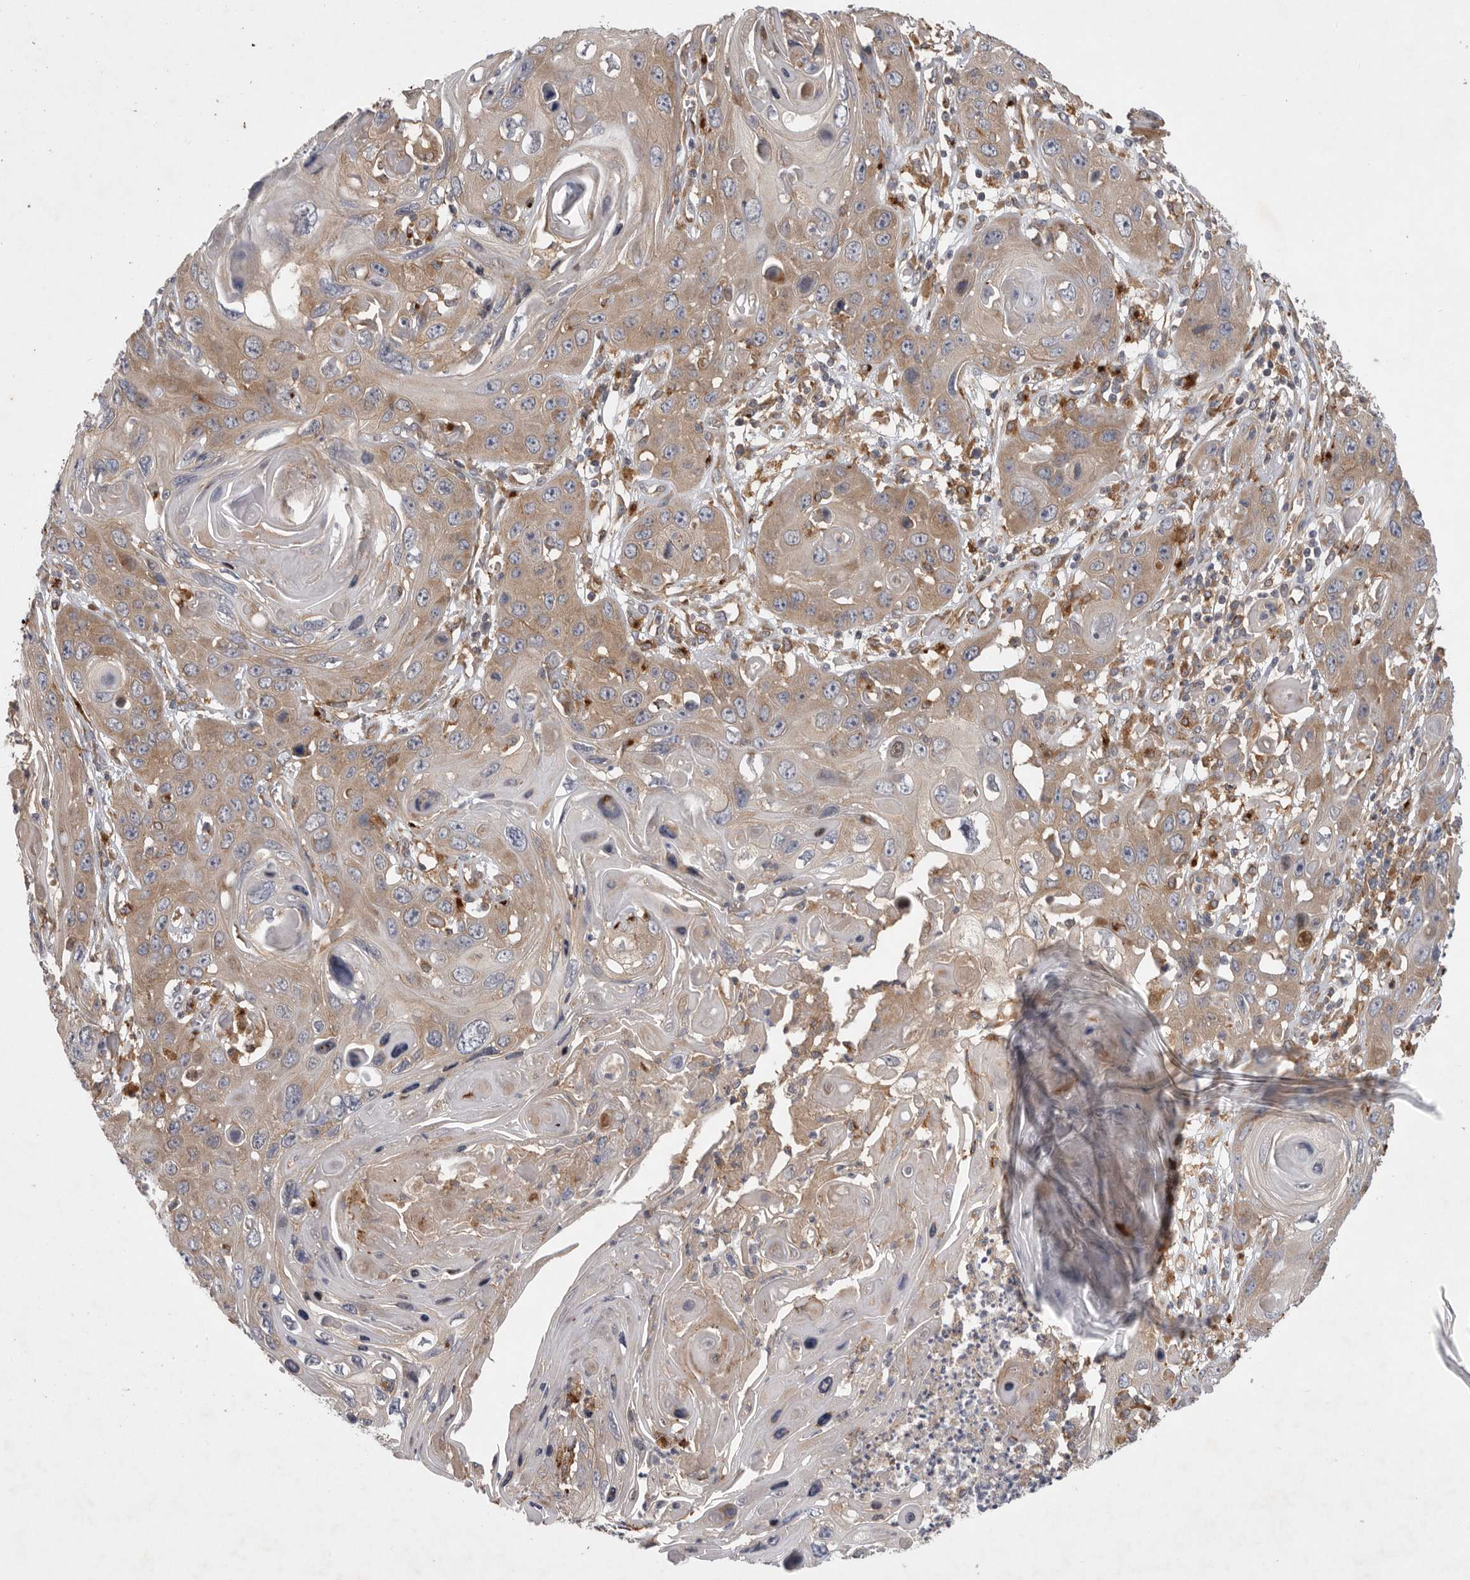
{"staining": {"intensity": "moderate", "quantity": ">75%", "location": "cytoplasmic/membranous"}, "tissue": "skin cancer", "cell_type": "Tumor cells", "image_type": "cancer", "snomed": [{"axis": "morphology", "description": "Squamous cell carcinoma, NOS"}, {"axis": "topography", "description": "Skin"}], "caption": "An immunohistochemistry (IHC) photomicrograph of neoplastic tissue is shown. Protein staining in brown highlights moderate cytoplasmic/membranous positivity in skin cancer within tumor cells. The staining was performed using DAB (3,3'-diaminobenzidine) to visualize the protein expression in brown, while the nuclei were stained in blue with hematoxylin (Magnification: 20x).", "gene": "C1orf109", "patient": {"sex": "male", "age": 55}}